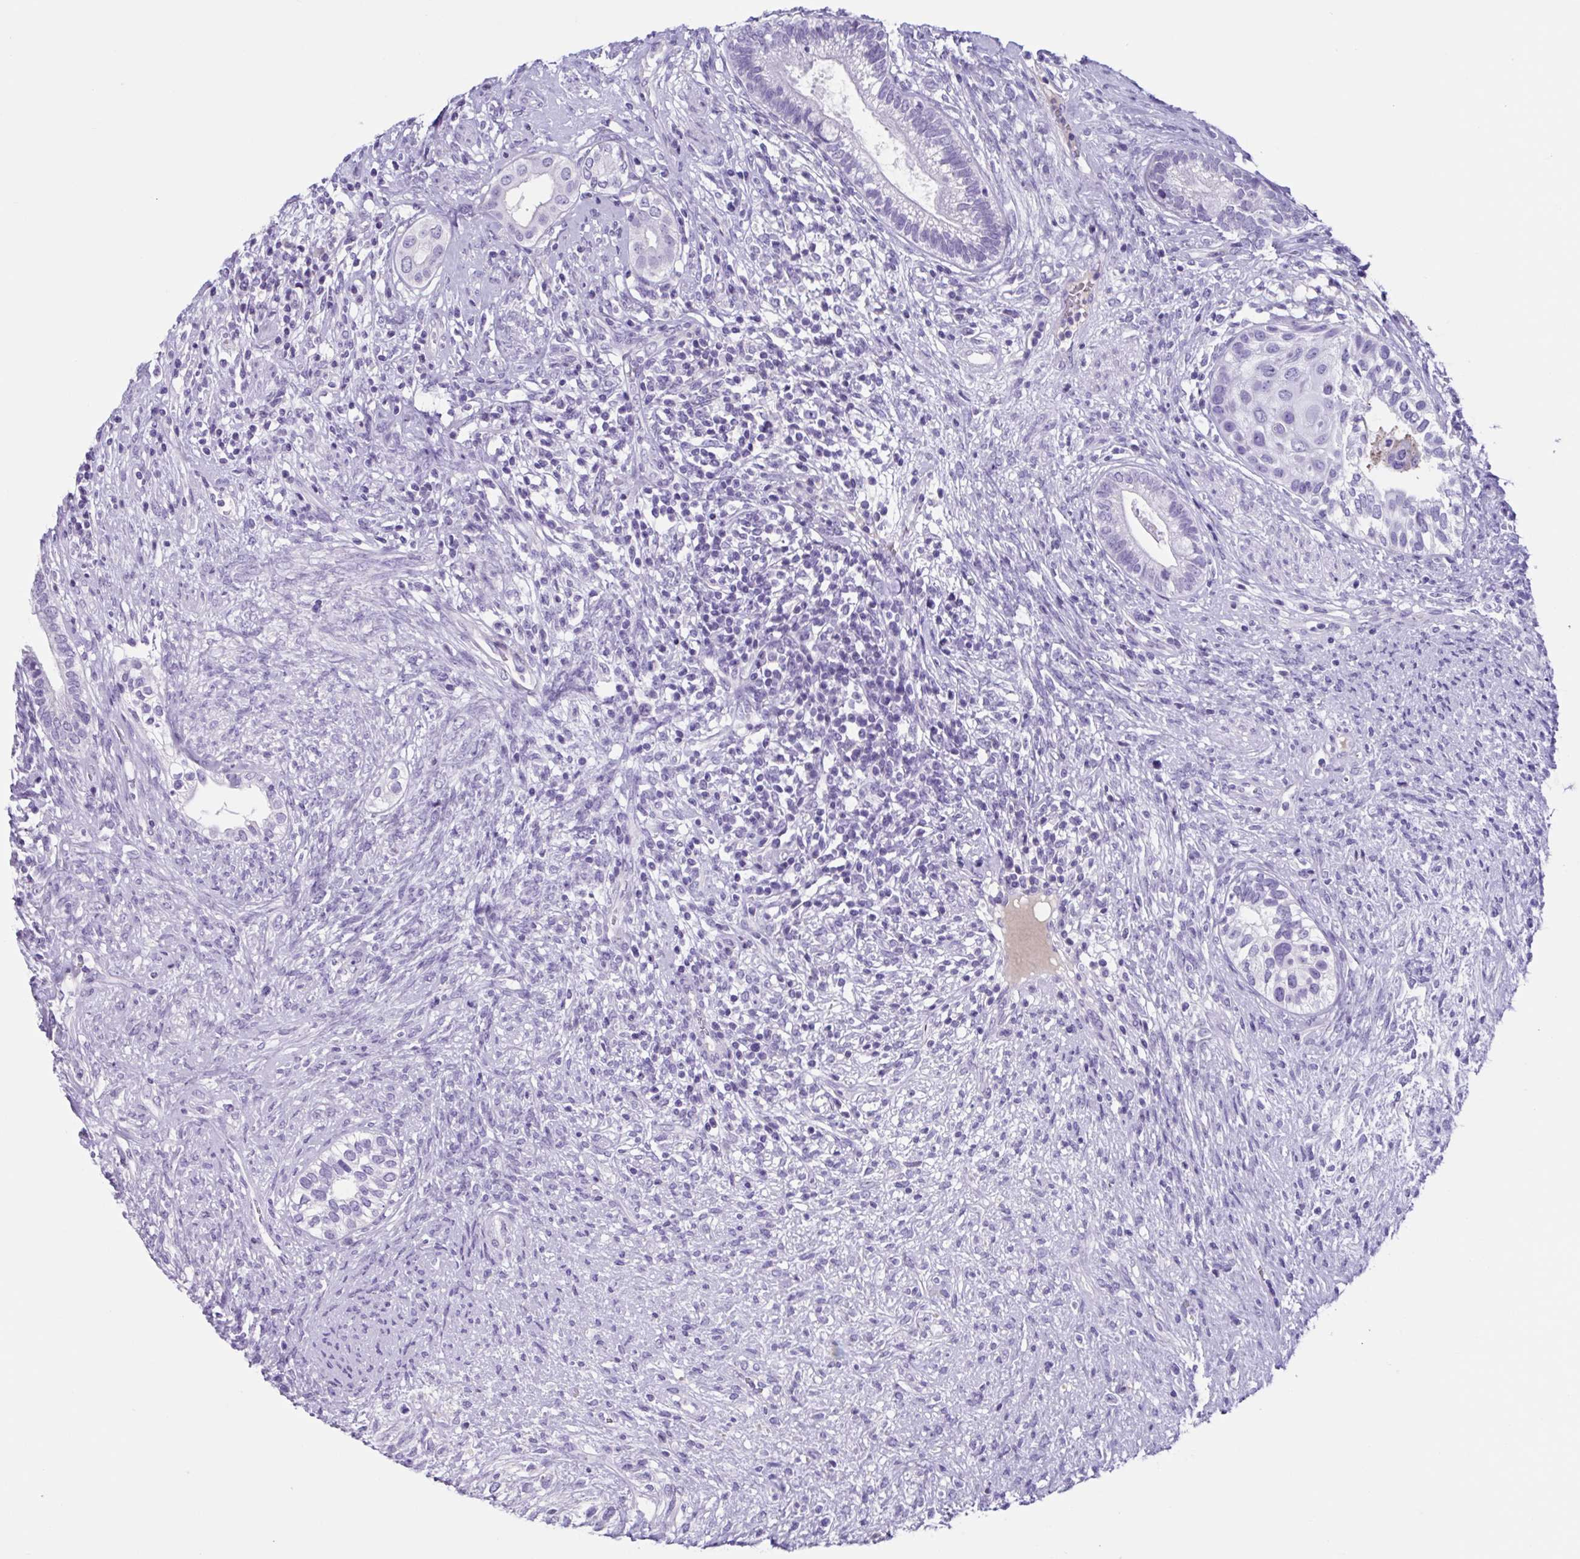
{"staining": {"intensity": "negative", "quantity": "none", "location": "none"}, "tissue": "testis cancer", "cell_type": "Tumor cells", "image_type": "cancer", "snomed": [{"axis": "morphology", "description": "Seminoma, NOS"}, {"axis": "morphology", "description": "Carcinoma, Embryonal, NOS"}, {"axis": "topography", "description": "Testis"}], "caption": "High power microscopy micrograph of an immunohistochemistry histopathology image of testis cancer, revealing no significant staining in tumor cells.", "gene": "USP35", "patient": {"sex": "male", "age": 41}}